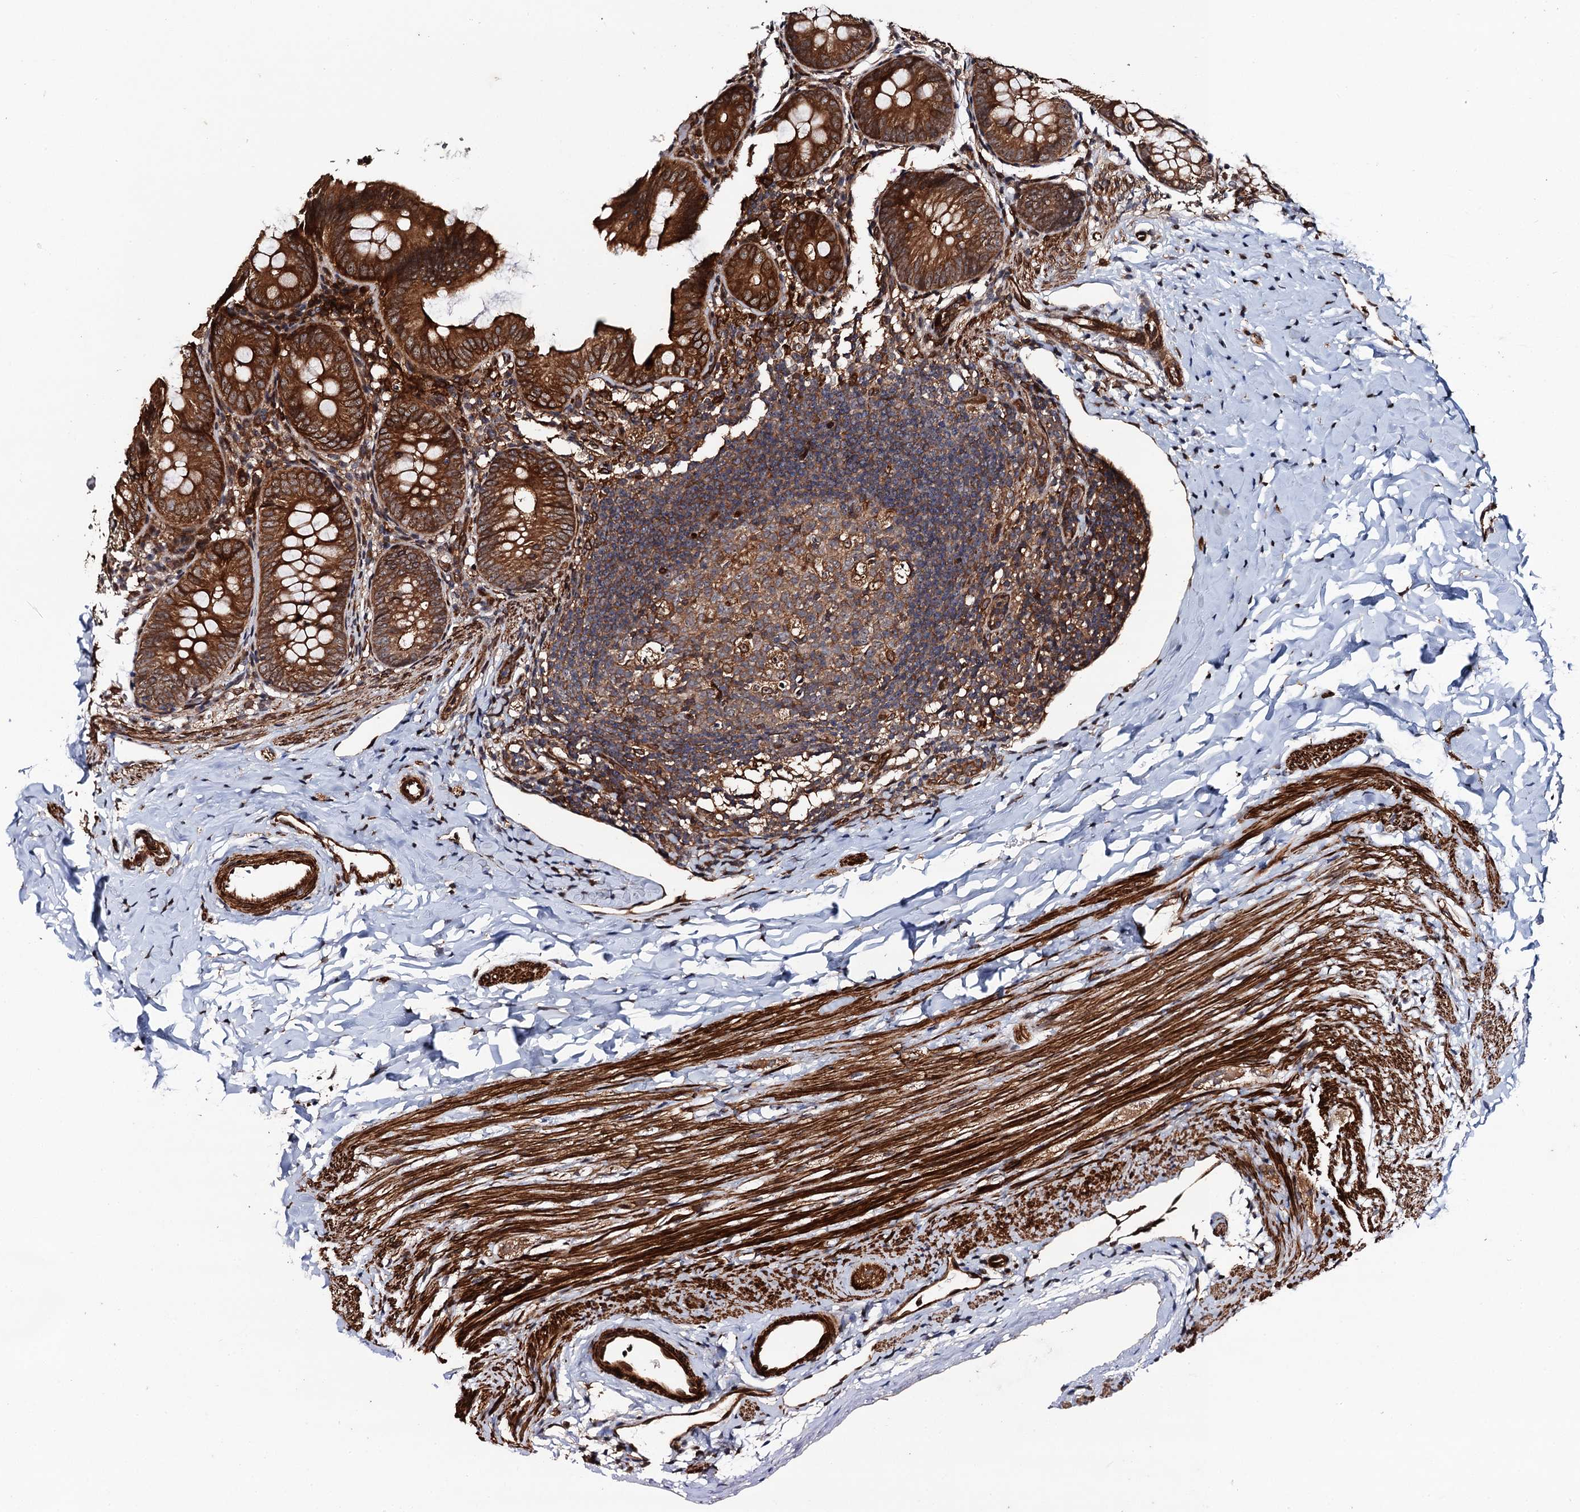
{"staining": {"intensity": "strong", "quantity": ">75%", "location": "cytoplasmic/membranous"}, "tissue": "appendix", "cell_type": "Glandular cells", "image_type": "normal", "snomed": [{"axis": "morphology", "description": "Normal tissue, NOS"}, {"axis": "topography", "description": "Appendix"}], "caption": "High-magnification brightfield microscopy of normal appendix stained with DAB (3,3'-diaminobenzidine) (brown) and counterstained with hematoxylin (blue). glandular cells exhibit strong cytoplasmic/membranous expression is identified in about>75% of cells.", "gene": "BORA", "patient": {"sex": "male", "age": 1}}